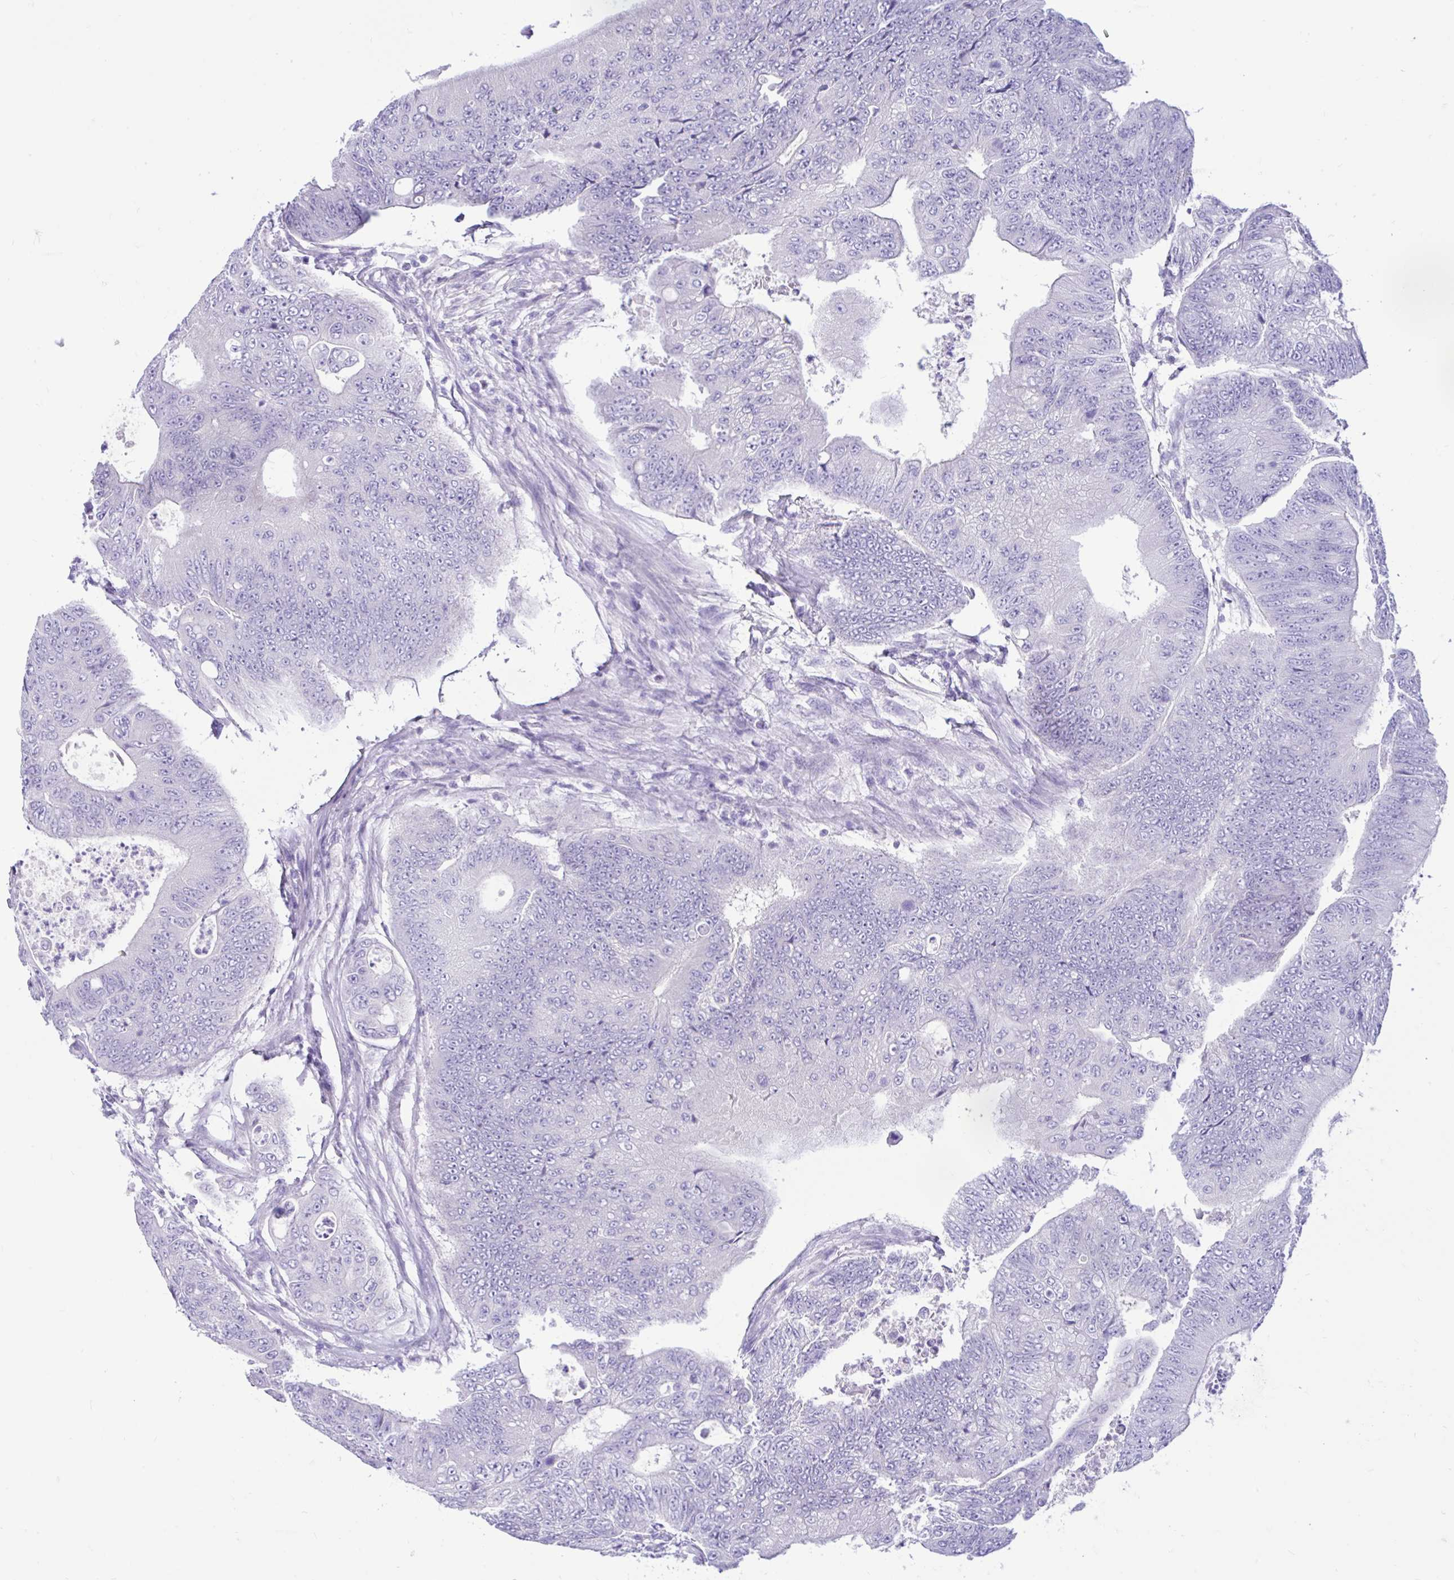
{"staining": {"intensity": "negative", "quantity": "none", "location": "none"}, "tissue": "colorectal cancer", "cell_type": "Tumor cells", "image_type": "cancer", "snomed": [{"axis": "morphology", "description": "Adenocarcinoma, NOS"}, {"axis": "topography", "description": "Colon"}], "caption": "IHC image of neoplastic tissue: human colorectal adenocarcinoma stained with DAB (3,3'-diaminobenzidine) displays no significant protein positivity in tumor cells.", "gene": "CYP19A1", "patient": {"sex": "female", "age": 48}}